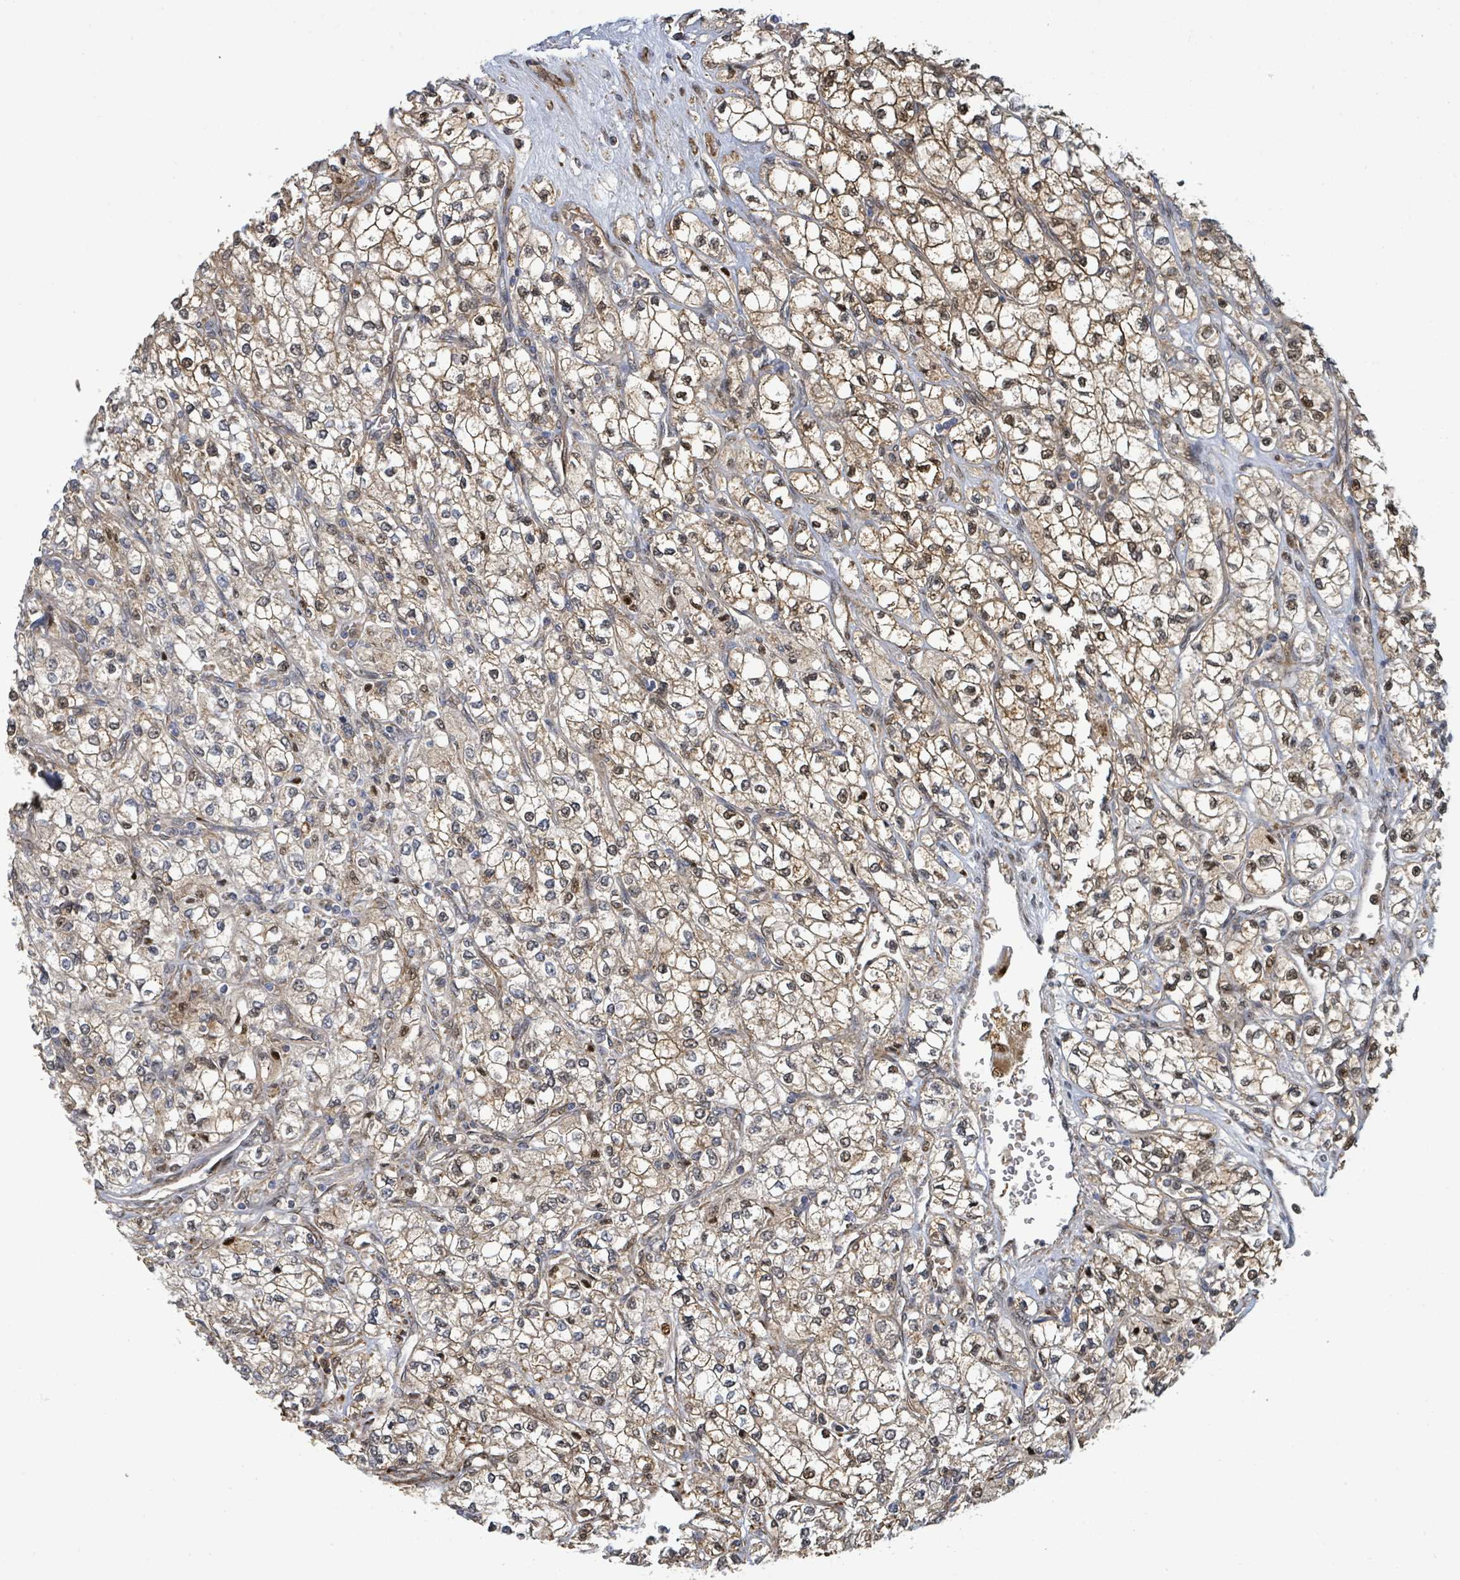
{"staining": {"intensity": "moderate", "quantity": ">75%", "location": "cytoplasmic/membranous,nuclear"}, "tissue": "renal cancer", "cell_type": "Tumor cells", "image_type": "cancer", "snomed": [{"axis": "morphology", "description": "Adenocarcinoma, NOS"}, {"axis": "topography", "description": "Kidney"}], "caption": "Renal cancer stained with a brown dye reveals moderate cytoplasmic/membranous and nuclear positive expression in about >75% of tumor cells.", "gene": "PSMB7", "patient": {"sex": "male", "age": 80}}